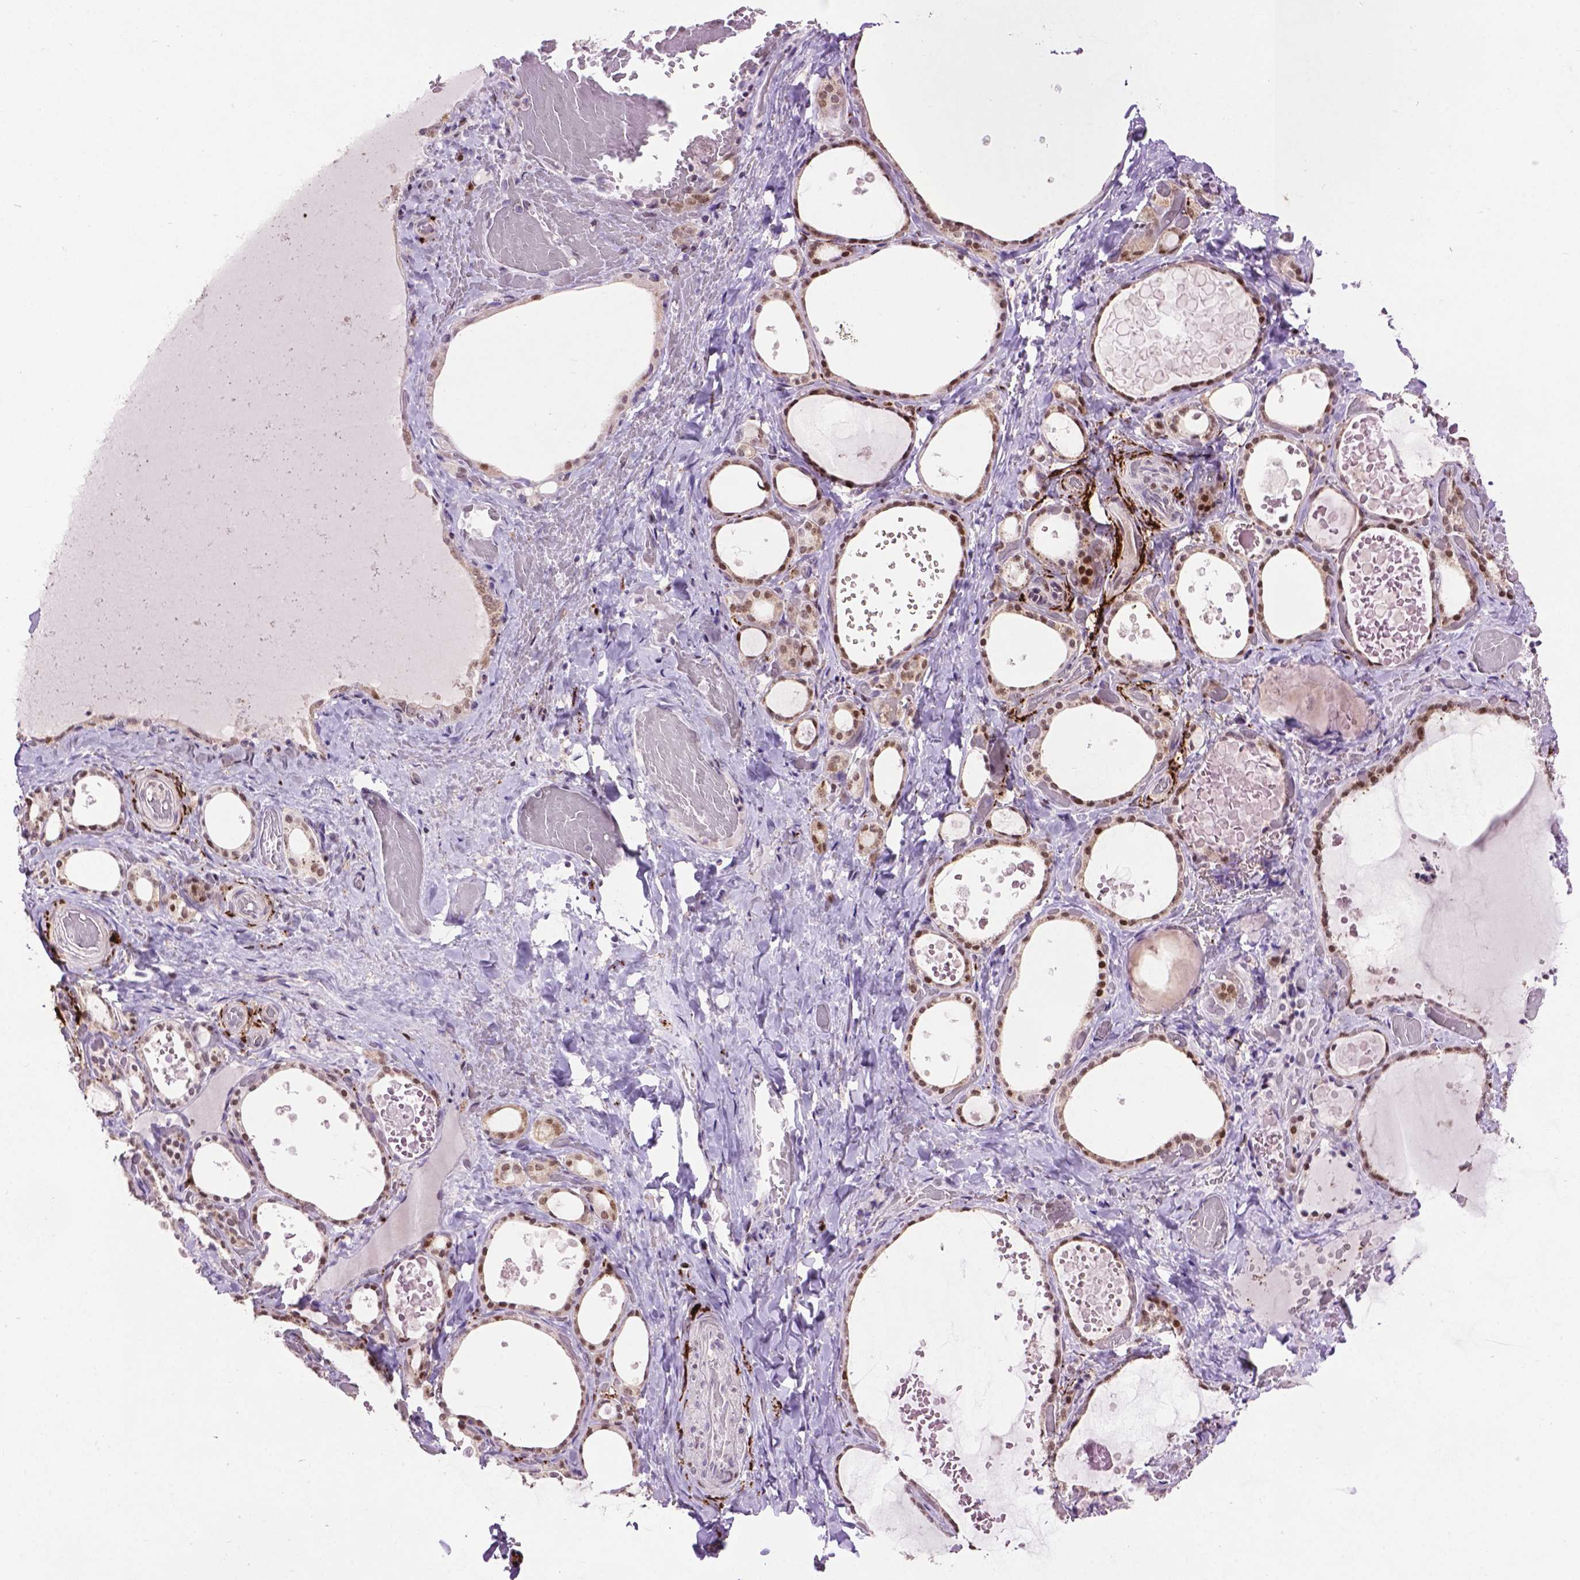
{"staining": {"intensity": "moderate", "quantity": "<25%", "location": "nuclear"}, "tissue": "thyroid gland", "cell_type": "Glandular cells", "image_type": "normal", "snomed": [{"axis": "morphology", "description": "Normal tissue, NOS"}, {"axis": "topography", "description": "Thyroid gland"}], "caption": "IHC (DAB) staining of normal thyroid gland shows moderate nuclear protein positivity in about <25% of glandular cells. The staining was performed using DAB (3,3'-diaminobenzidine) to visualize the protein expression in brown, while the nuclei were stained in blue with hematoxylin (Magnification: 20x).", "gene": "TH", "patient": {"sex": "female", "age": 56}}